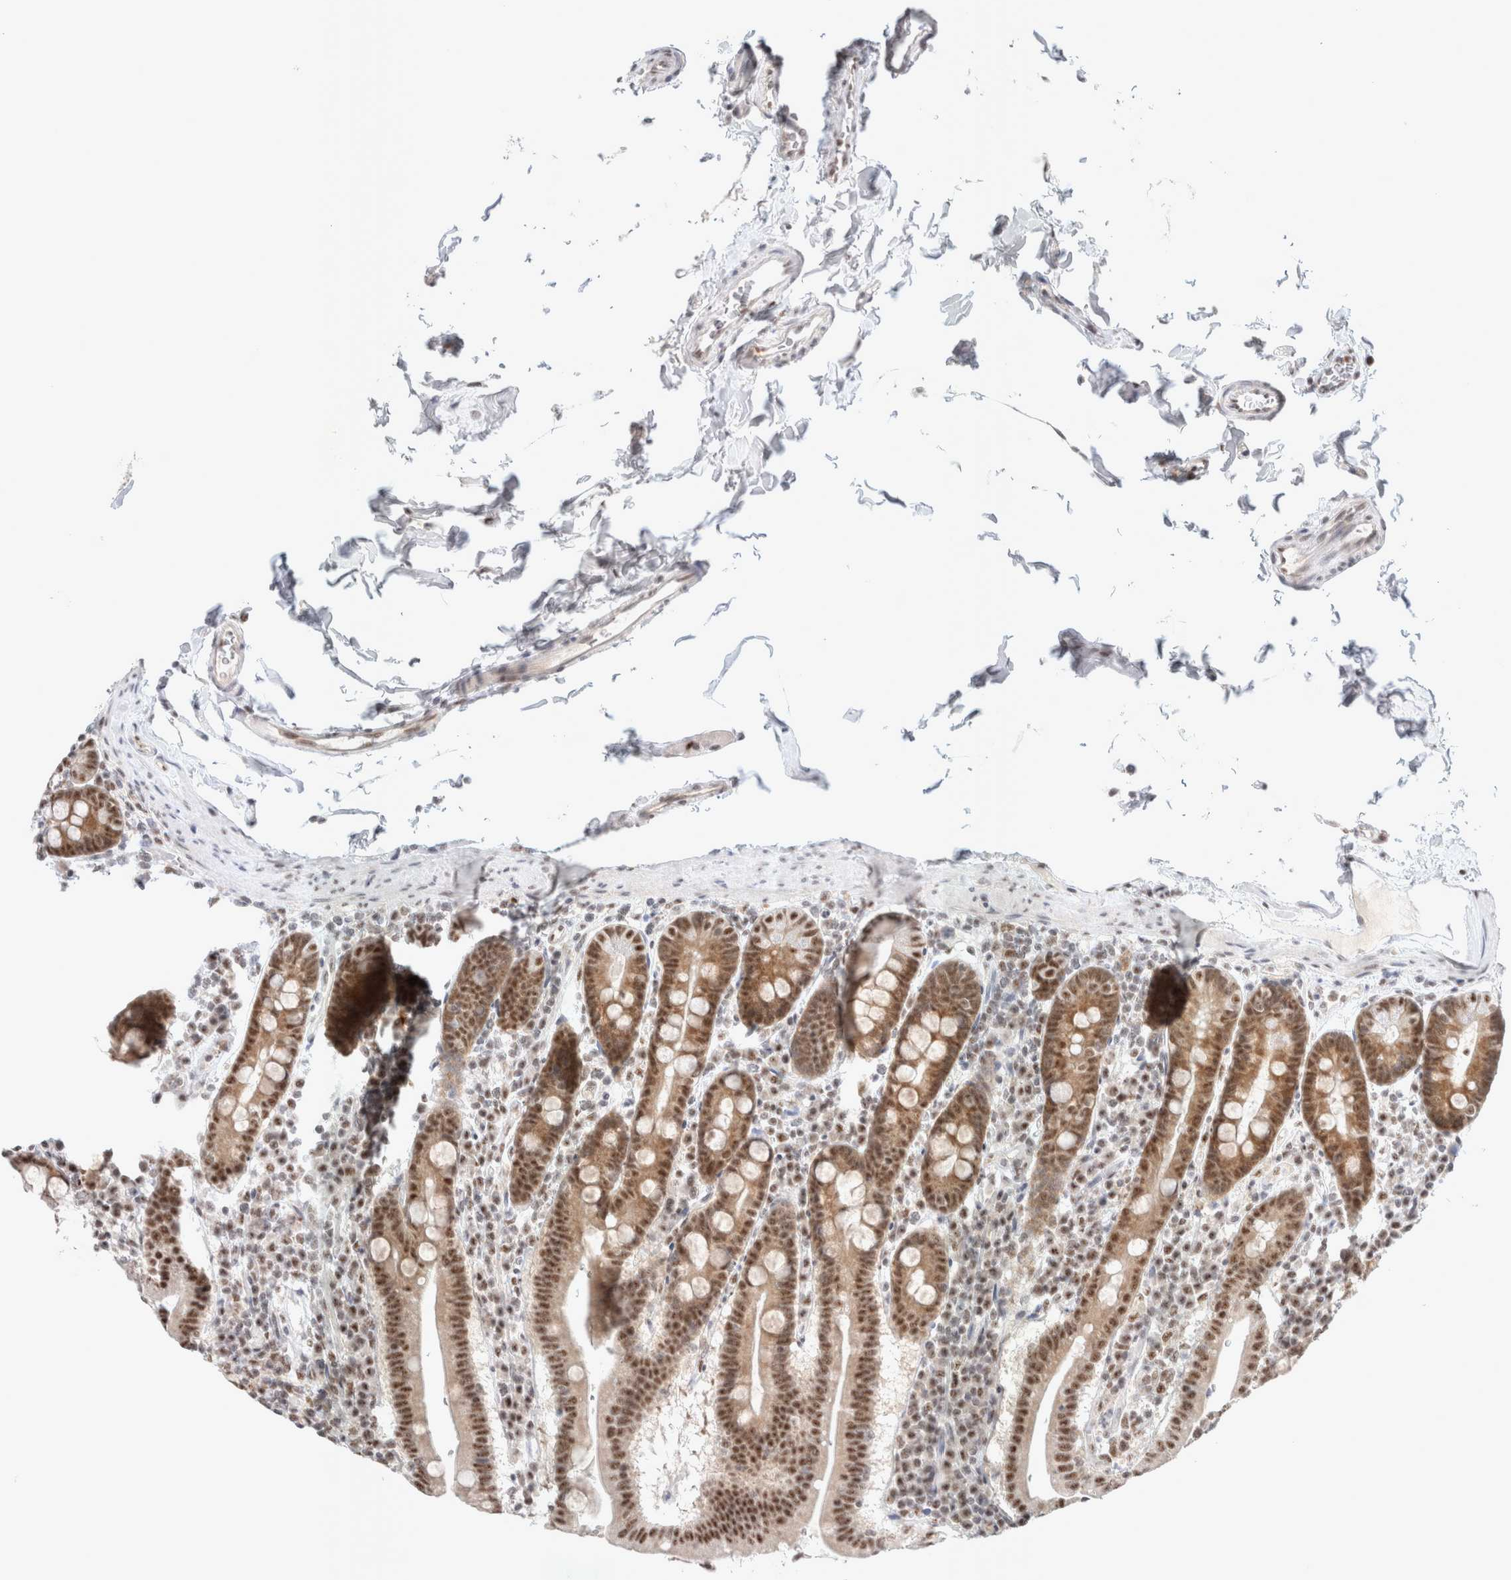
{"staining": {"intensity": "strong", "quantity": ">75%", "location": "cytoplasmic/membranous,nuclear"}, "tissue": "duodenum", "cell_type": "Glandular cells", "image_type": "normal", "snomed": [{"axis": "morphology", "description": "Normal tissue, NOS"}, {"axis": "morphology", "description": "Adenocarcinoma, NOS"}, {"axis": "topography", "description": "Pancreas"}, {"axis": "topography", "description": "Duodenum"}], "caption": "DAB immunohistochemical staining of unremarkable duodenum reveals strong cytoplasmic/membranous,nuclear protein staining in approximately >75% of glandular cells.", "gene": "TRMT12", "patient": {"sex": "male", "age": 50}}